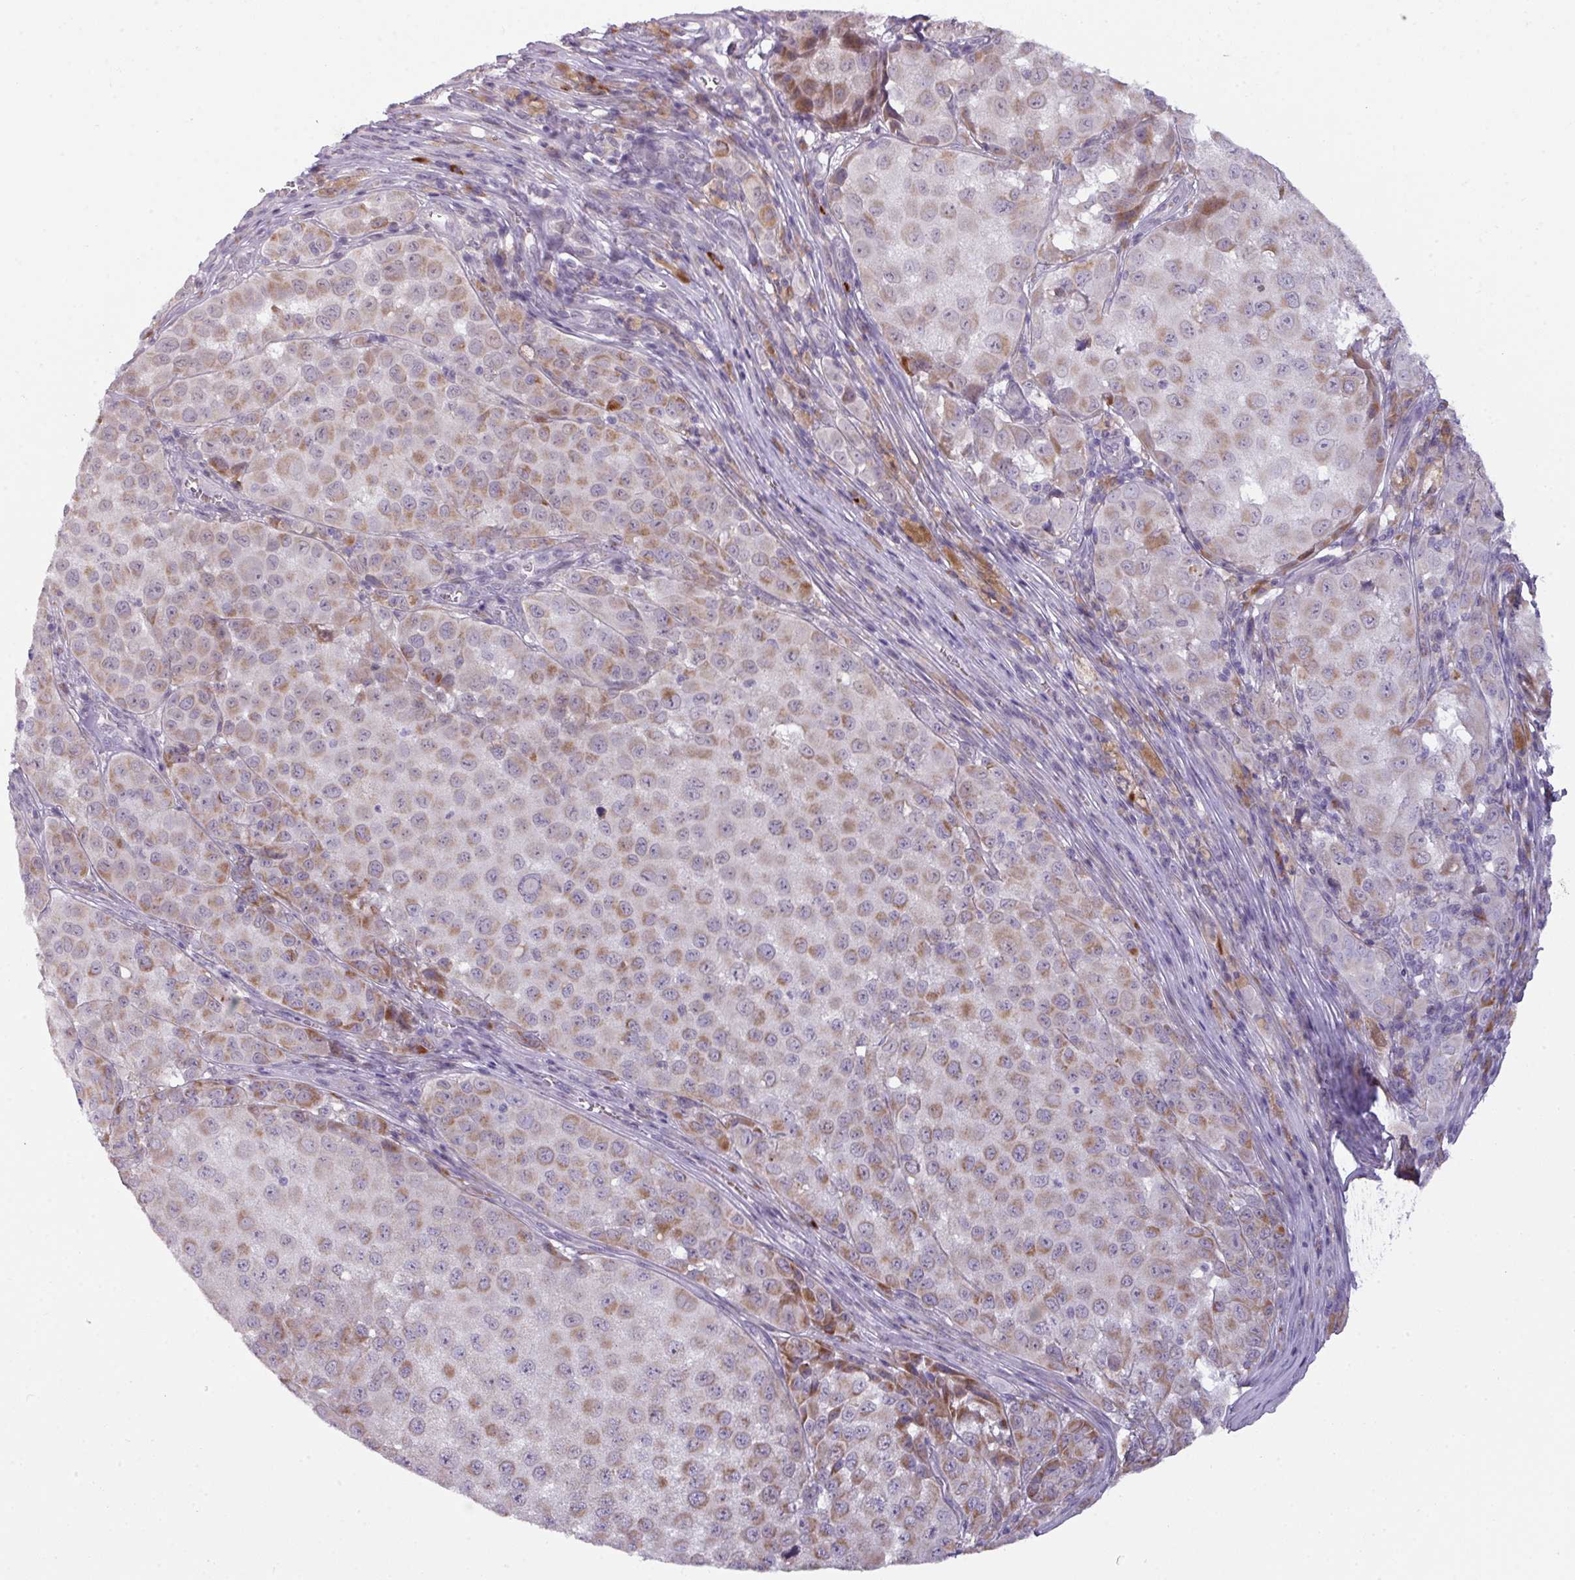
{"staining": {"intensity": "moderate", "quantity": "25%-75%", "location": "cytoplasmic/membranous"}, "tissue": "melanoma", "cell_type": "Tumor cells", "image_type": "cancer", "snomed": [{"axis": "morphology", "description": "Malignant melanoma, NOS"}, {"axis": "topography", "description": "Skin"}], "caption": "Immunohistochemical staining of melanoma displays moderate cytoplasmic/membranous protein expression in about 25%-75% of tumor cells.", "gene": "C2orf68", "patient": {"sex": "male", "age": 64}}